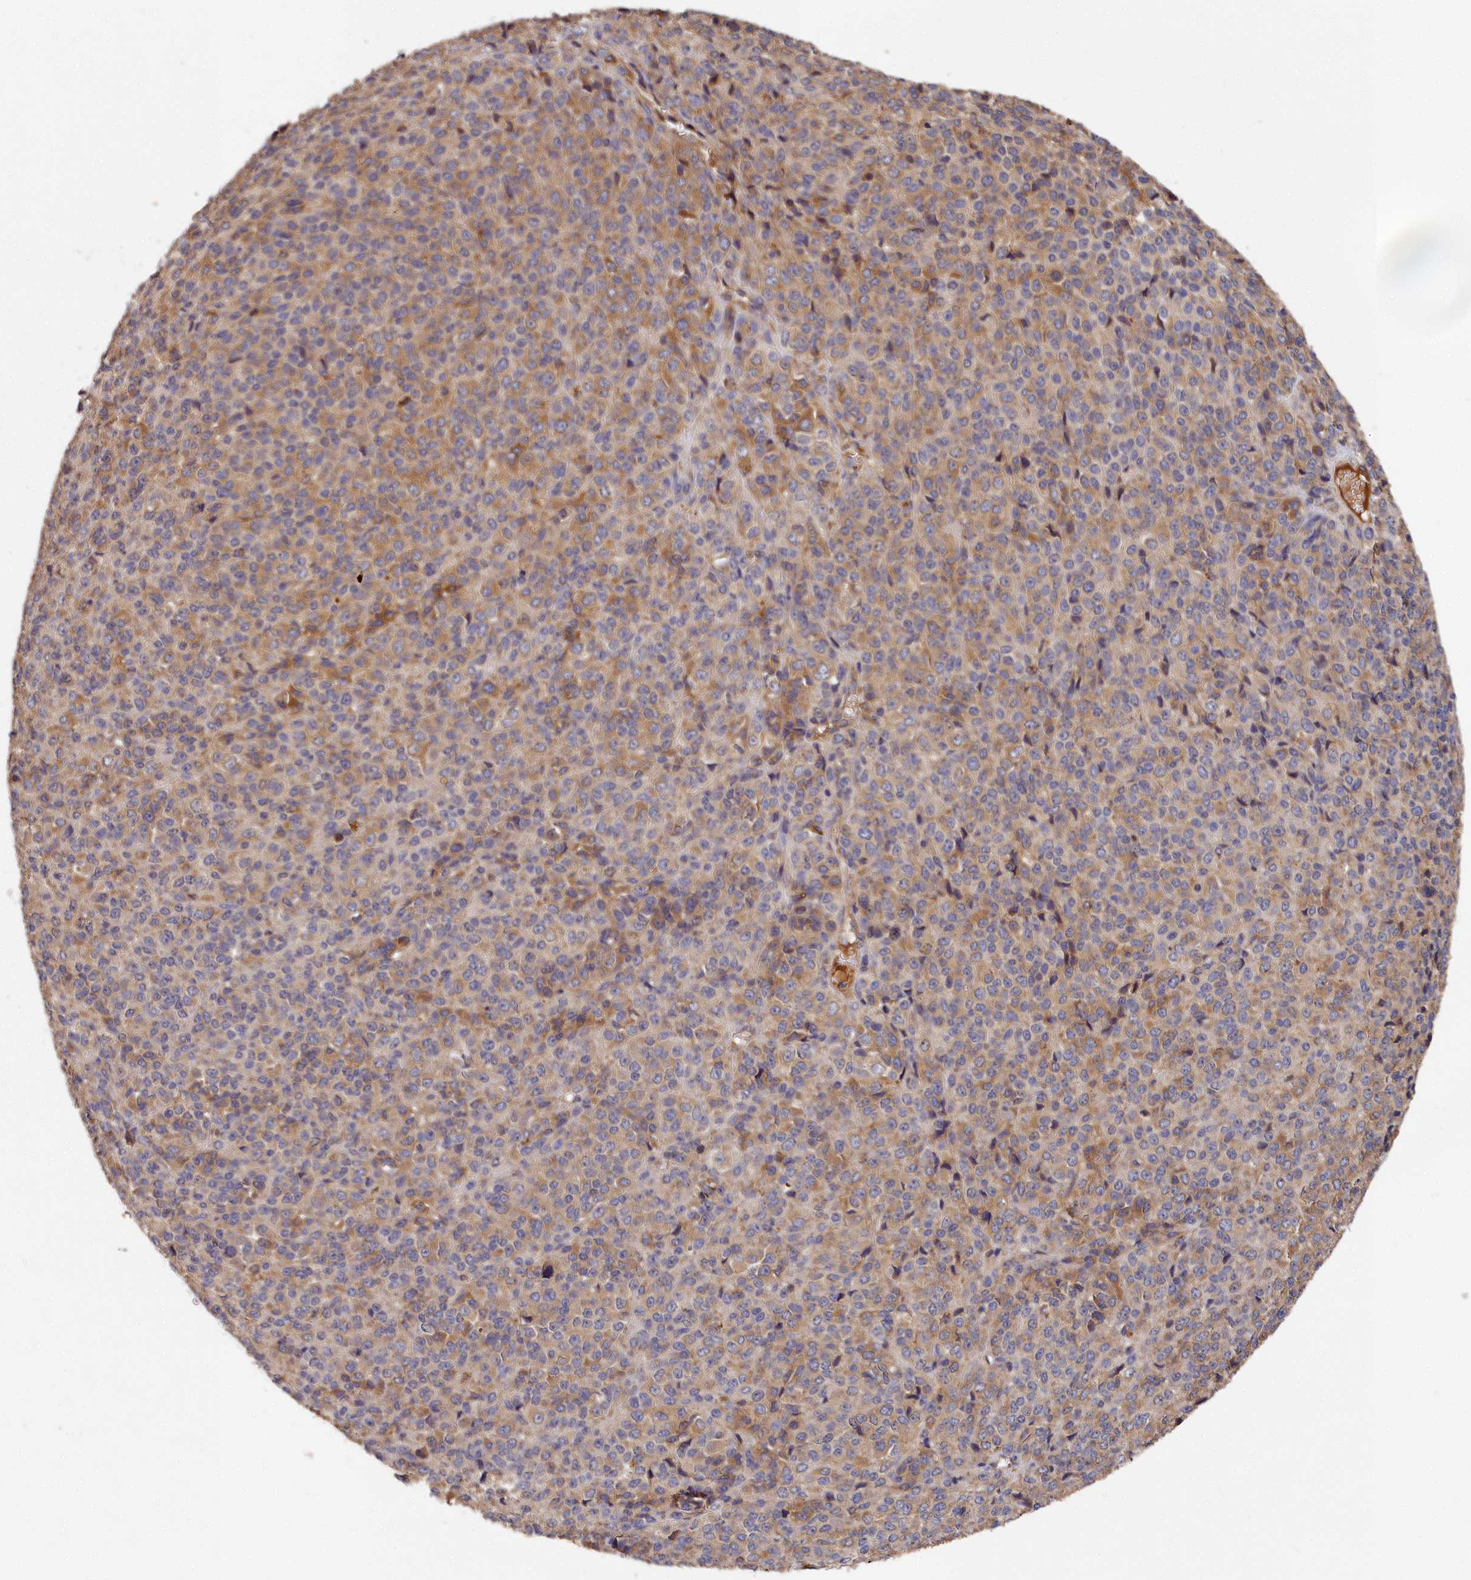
{"staining": {"intensity": "weak", "quantity": "25%-75%", "location": "cytoplasmic/membranous"}, "tissue": "melanoma", "cell_type": "Tumor cells", "image_type": "cancer", "snomed": [{"axis": "morphology", "description": "Malignant melanoma, Metastatic site"}, {"axis": "topography", "description": "Brain"}], "caption": "Protein expression analysis of melanoma displays weak cytoplasmic/membranous expression in approximately 25%-75% of tumor cells.", "gene": "DHRS11", "patient": {"sex": "female", "age": 56}}